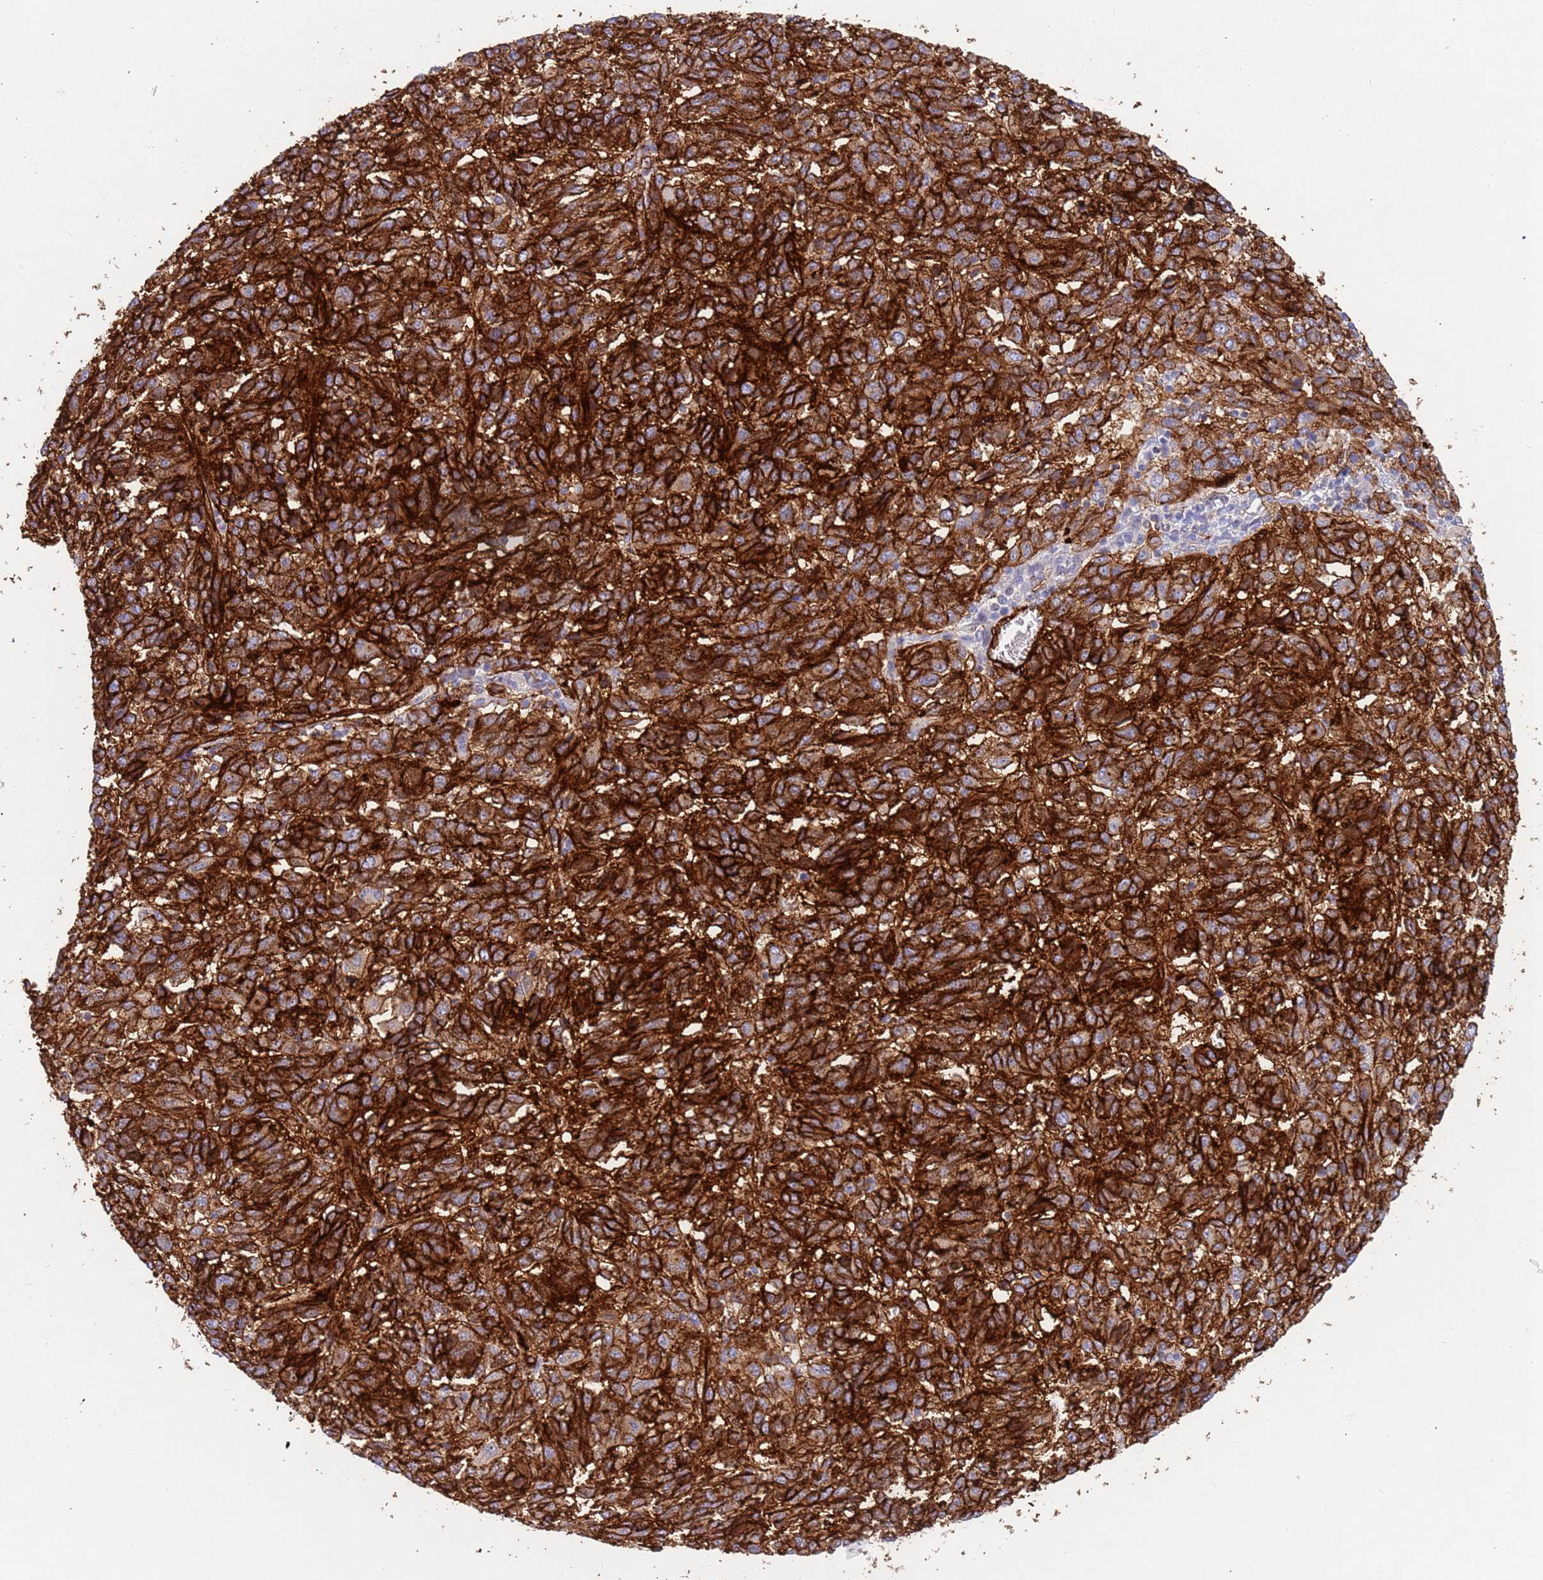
{"staining": {"intensity": "strong", "quantity": ">75%", "location": "cytoplasmic/membranous"}, "tissue": "melanoma", "cell_type": "Tumor cells", "image_type": "cancer", "snomed": [{"axis": "morphology", "description": "Malignant melanoma, Metastatic site"}, {"axis": "topography", "description": "Lung"}], "caption": "Approximately >75% of tumor cells in human malignant melanoma (metastatic site) demonstrate strong cytoplasmic/membranous protein staining as visualized by brown immunohistochemical staining.", "gene": "CAV2", "patient": {"sex": "male", "age": 64}}